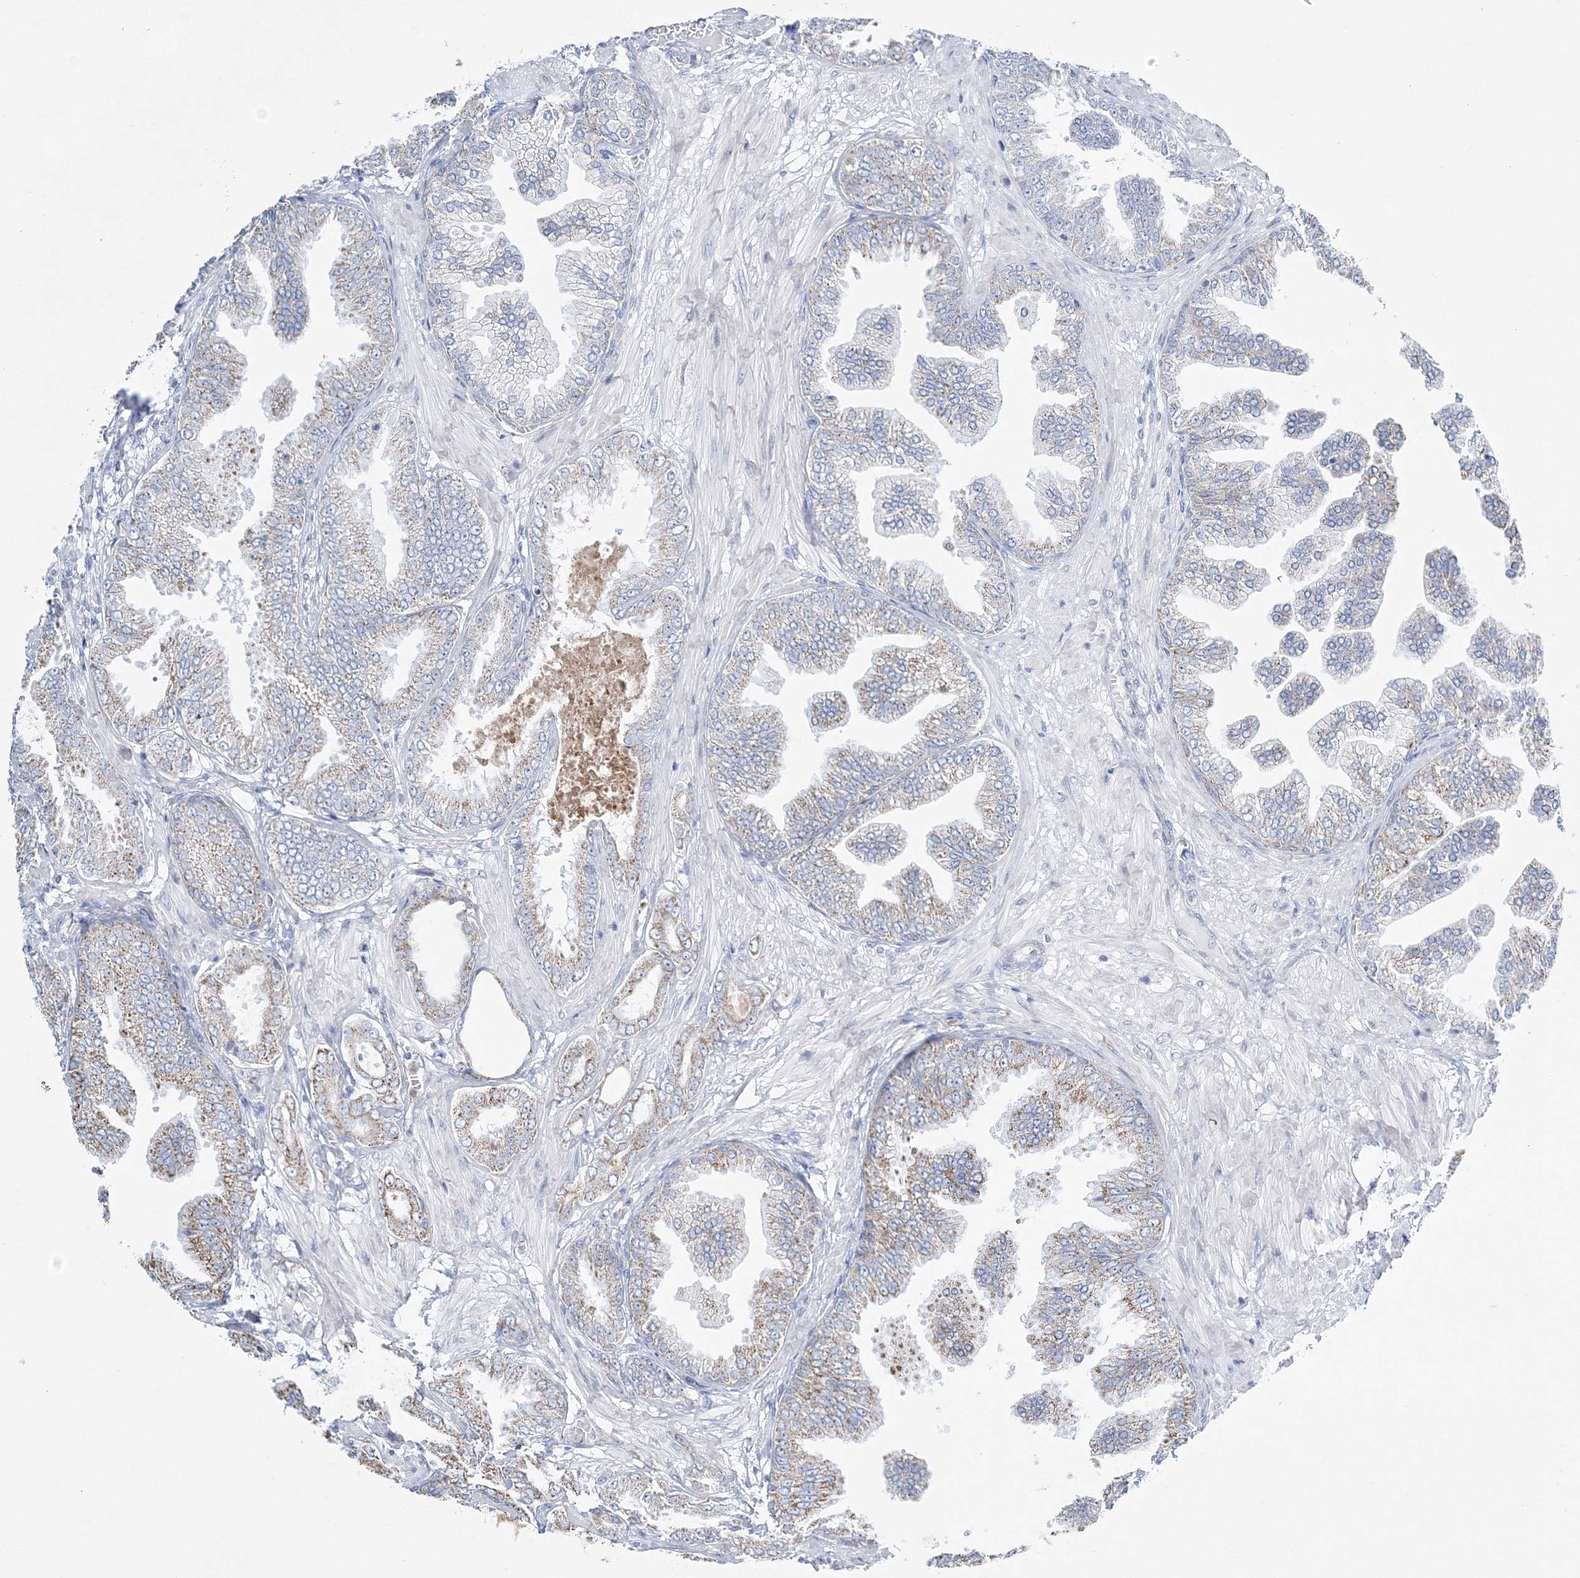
{"staining": {"intensity": "weak", "quantity": ">75%", "location": "cytoplasmic/membranous"}, "tissue": "prostate cancer", "cell_type": "Tumor cells", "image_type": "cancer", "snomed": [{"axis": "morphology", "description": "Adenocarcinoma, Low grade"}, {"axis": "topography", "description": "Prostate"}], "caption": "The immunohistochemical stain shows weak cytoplasmic/membranous positivity in tumor cells of prostate cancer tissue. (IHC, brightfield microscopy, high magnification).", "gene": "HIBCH", "patient": {"sex": "male", "age": 63}}